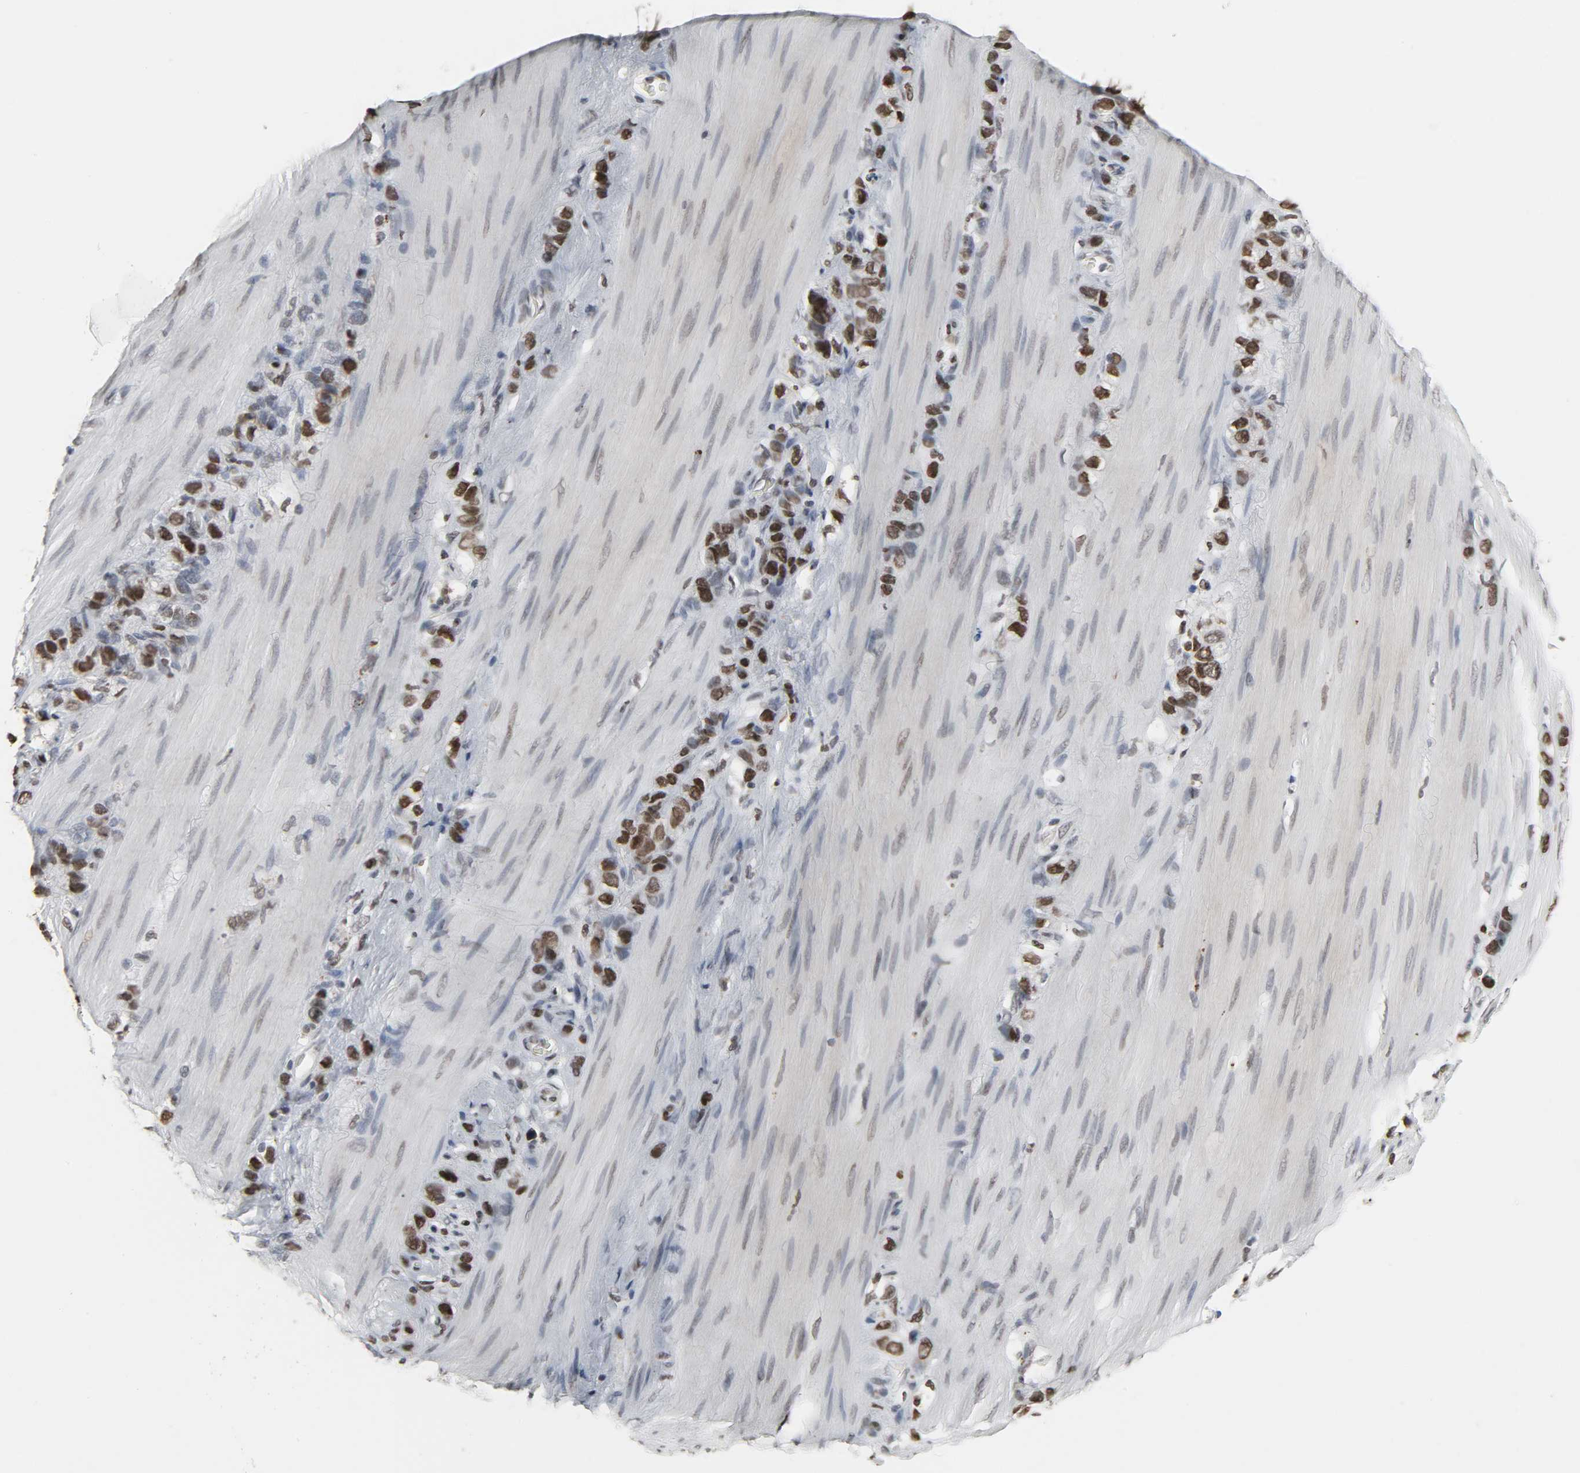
{"staining": {"intensity": "moderate", "quantity": ">75%", "location": "nuclear"}, "tissue": "stomach cancer", "cell_type": "Tumor cells", "image_type": "cancer", "snomed": [{"axis": "morphology", "description": "Normal tissue, NOS"}, {"axis": "morphology", "description": "Adenocarcinoma, NOS"}, {"axis": "morphology", "description": "Adenocarcinoma, High grade"}, {"axis": "topography", "description": "Stomach, upper"}, {"axis": "topography", "description": "Stomach"}], "caption": "Stomach cancer (high-grade adenocarcinoma) tissue displays moderate nuclear positivity in about >75% of tumor cells", "gene": "DAZAP1", "patient": {"sex": "female", "age": 65}}